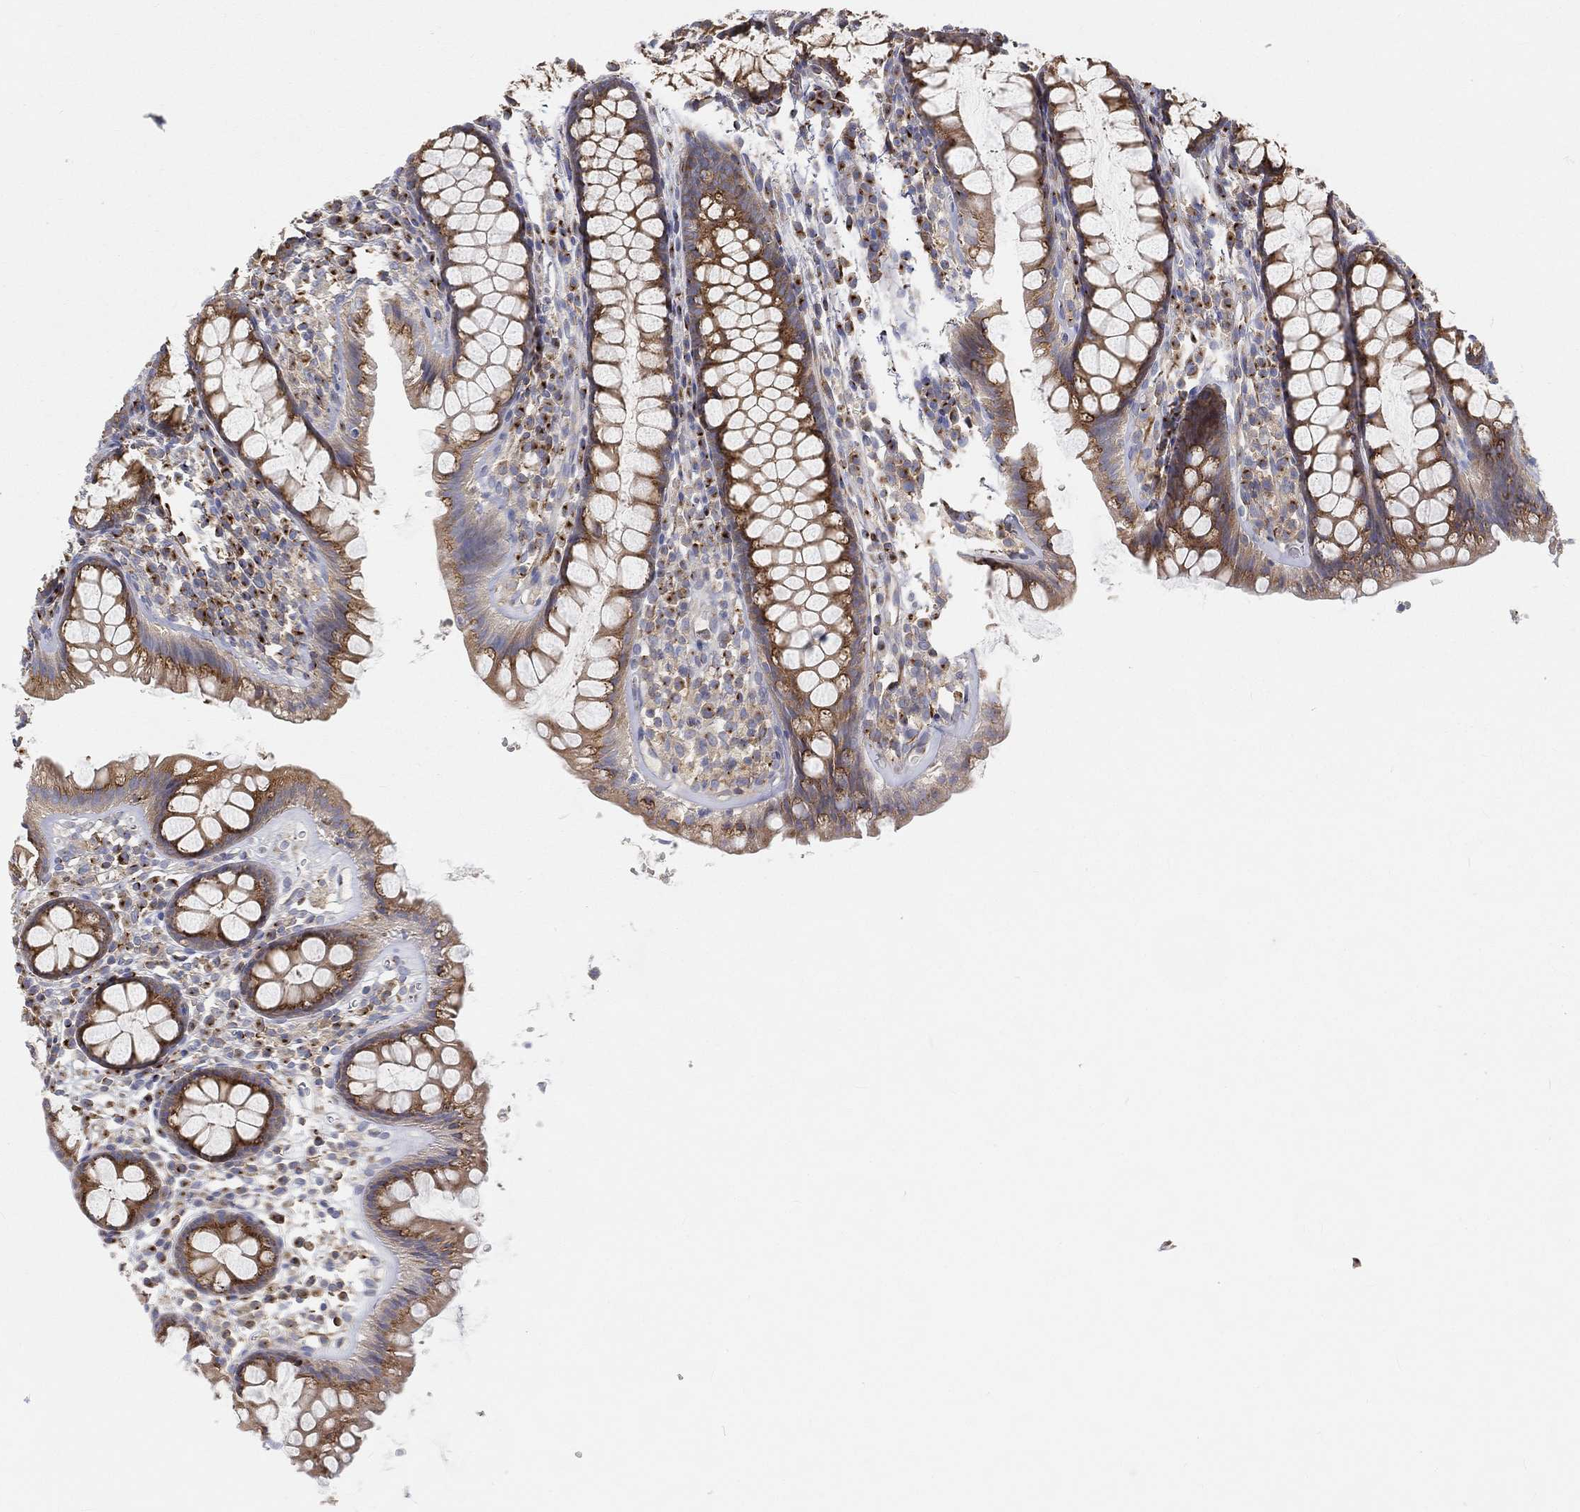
{"staining": {"intensity": "negative", "quantity": "none", "location": "none"}, "tissue": "colon", "cell_type": "Endothelial cells", "image_type": "normal", "snomed": [{"axis": "morphology", "description": "Normal tissue, NOS"}, {"axis": "topography", "description": "Colon"}], "caption": "This micrograph is of unremarkable colon stained with IHC to label a protein in brown with the nuclei are counter-stained blue. There is no expression in endothelial cells. The staining was performed using DAB to visualize the protein expression in brown, while the nuclei were stained in blue with hematoxylin (Magnification: 20x).", "gene": "TMEM25", "patient": {"sex": "male", "age": 76}}